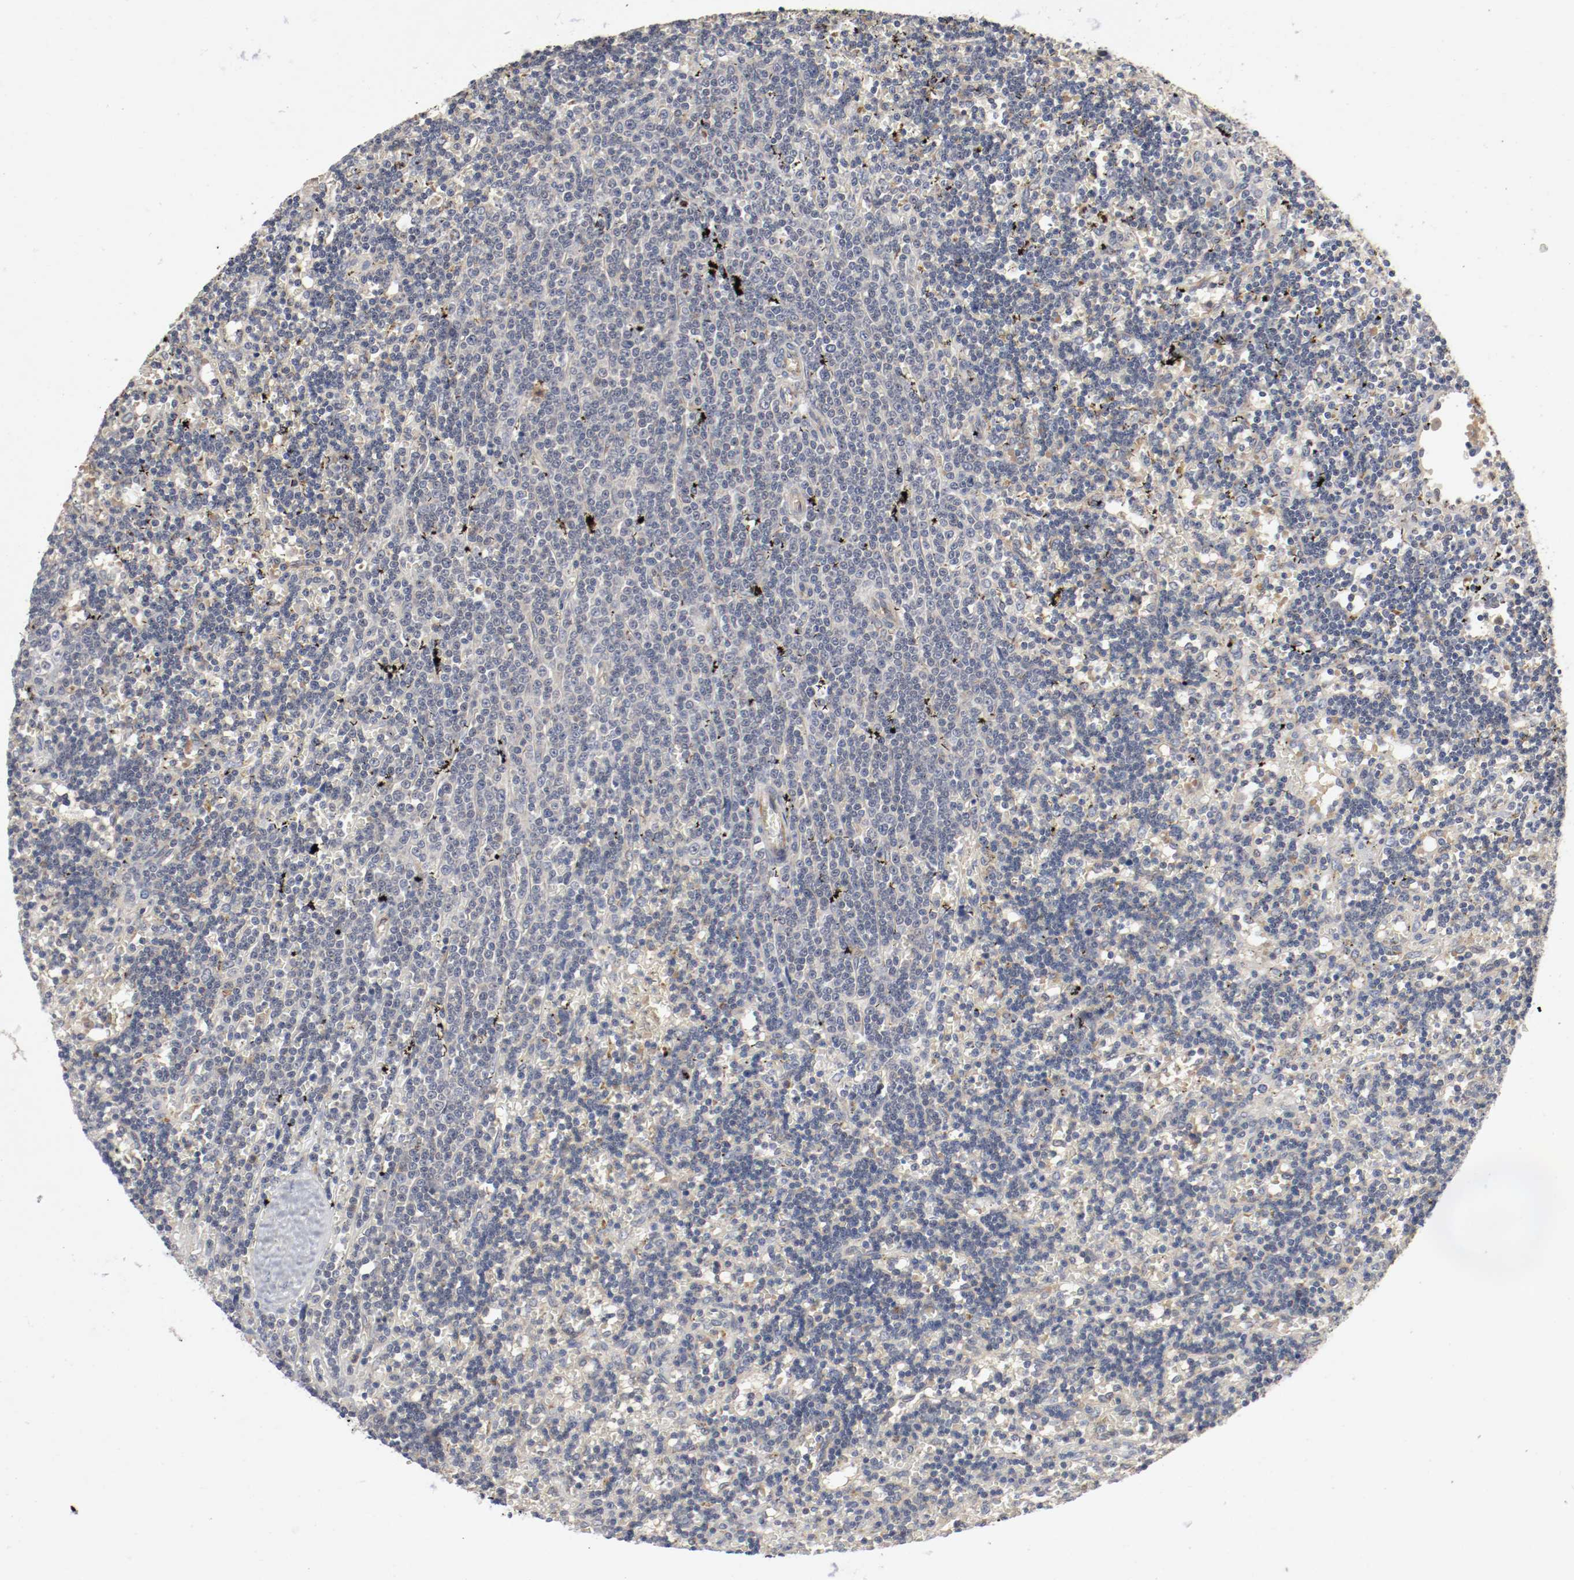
{"staining": {"intensity": "weak", "quantity": "25%-75%", "location": "cytoplasmic/membranous"}, "tissue": "lymphoma", "cell_type": "Tumor cells", "image_type": "cancer", "snomed": [{"axis": "morphology", "description": "Malignant lymphoma, non-Hodgkin's type, Low grade"}, {"axis": "topography", "description": "Spleen"}], "caption": "Tumor cells exhibit low levels of weak cytoplasmic/membranous staining in about 25%-75% of cells in human lymphoma.", "gene": "REN", "patient": {"sex": "male", "age": 60}}